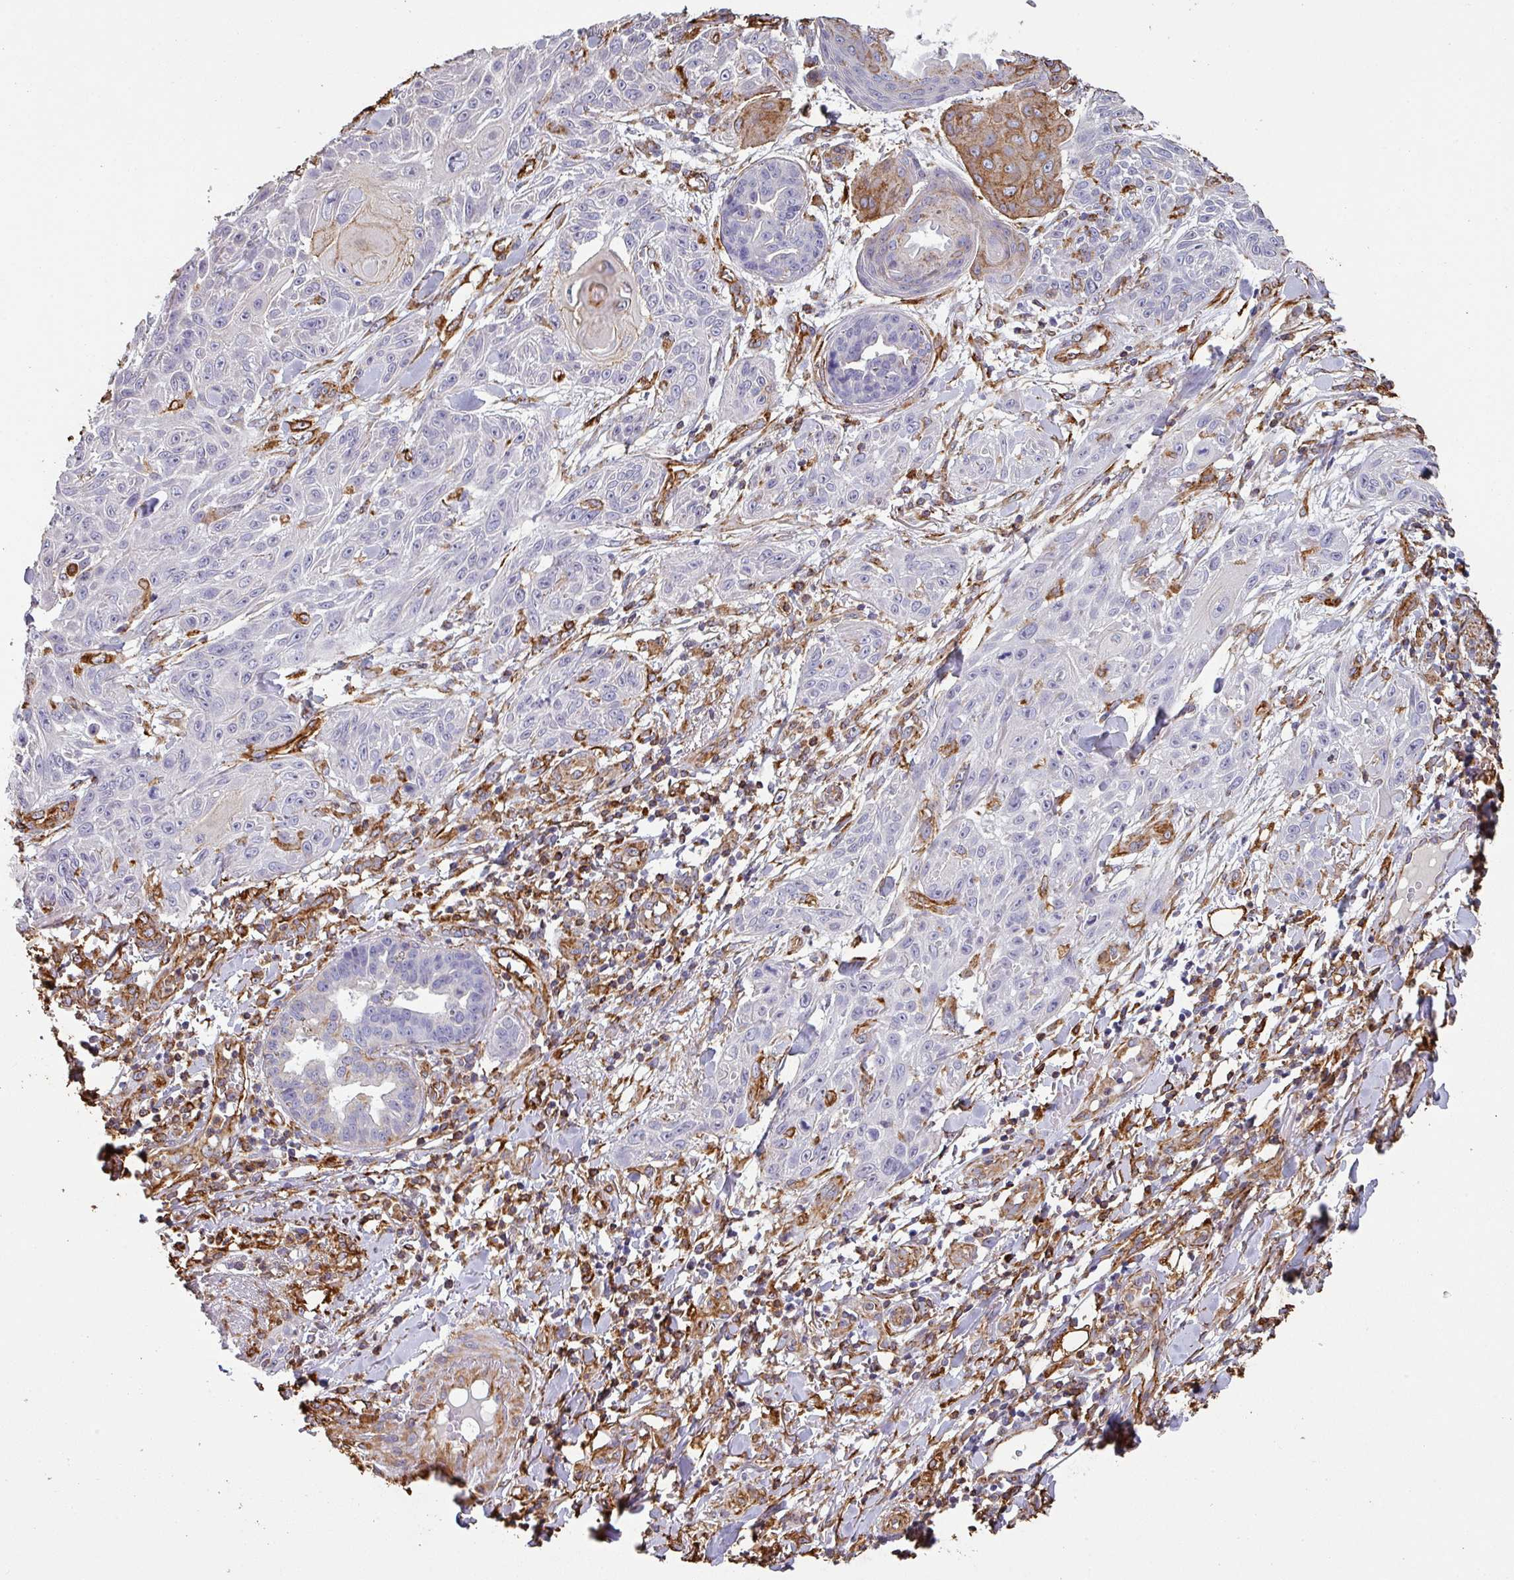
{"staining": {"intensity": "negative", "quantity": "none", "location": "none"}, "tissue": "skin cancer", "cell_type": "Tumor cells", "image_type": "cancer", "snomed": [{"axis": "morphology", "description": "Squamous cell carcinoma, NOS"}, {"axis": "topography", "description": "Skin"}], "caption": "Squamous cell carcinoma (skin) stained for a protein using immunohistochemistry (IHC) displays no positivity tumor cells.", "gene": "ZNF280C", "patient": {"sex": "male", "age": 86}}